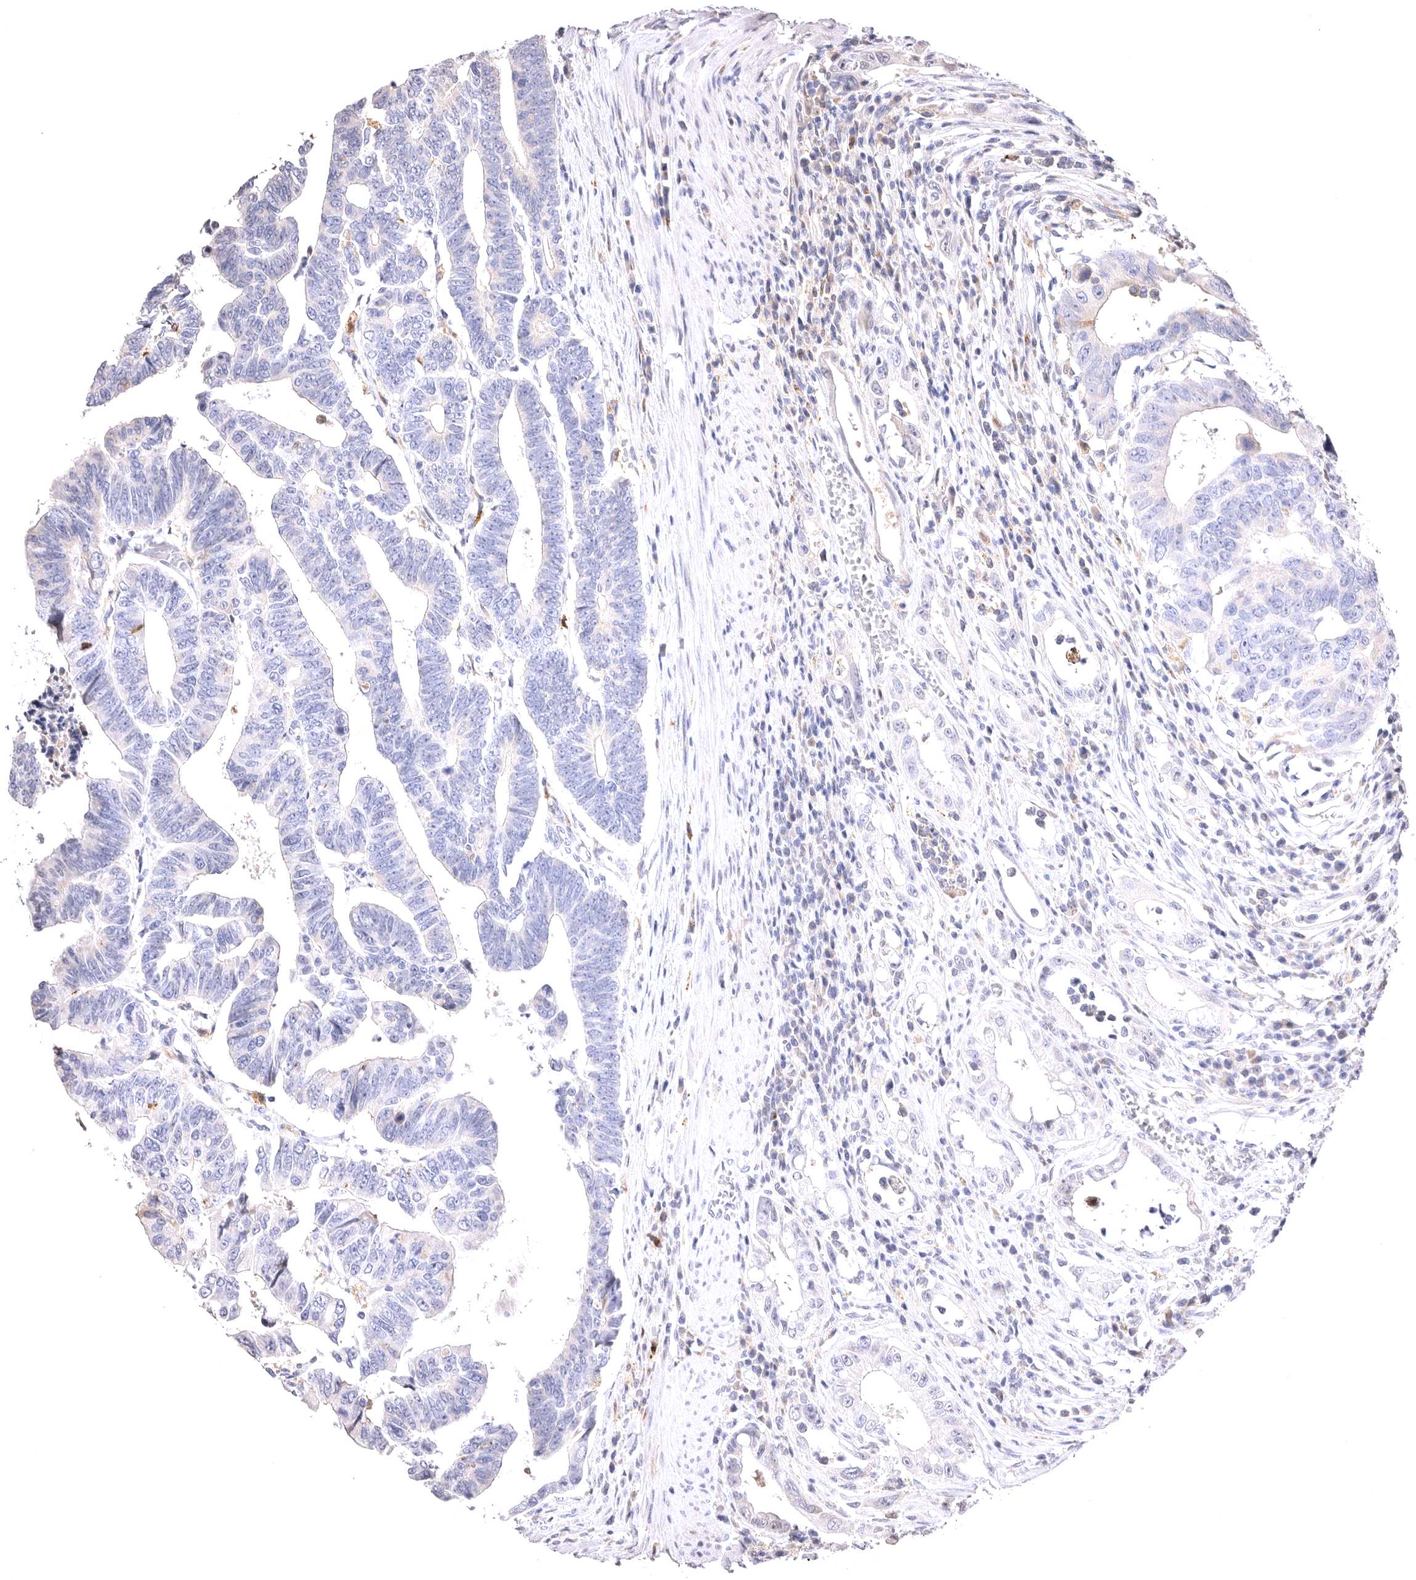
{"staining": {"intensity": "negative", "quantity": "none", "location": "none"}, "tissue": "colorectal cancer", "cell_type": "Tumor cells", "image_type": "cancer", "snomed": [{"axis": "morphology", "description": "Adenocarcinoma, NOS"}, {"axis": "topography", "description": "Rectum"}], "caption": "Colorectal adenocarcinoma was stained to show a protein in brown. There is no significant positivity in tumor cells. The staining was performed using DAB (3,3'-diaminobenzidine) to visualize the protein expression in brown, while the nuclei were stained in blue with hematoxylin (Magnification: 20x).", "gene": "VPS45", "patient": {"sex": "female", "age": 65}}